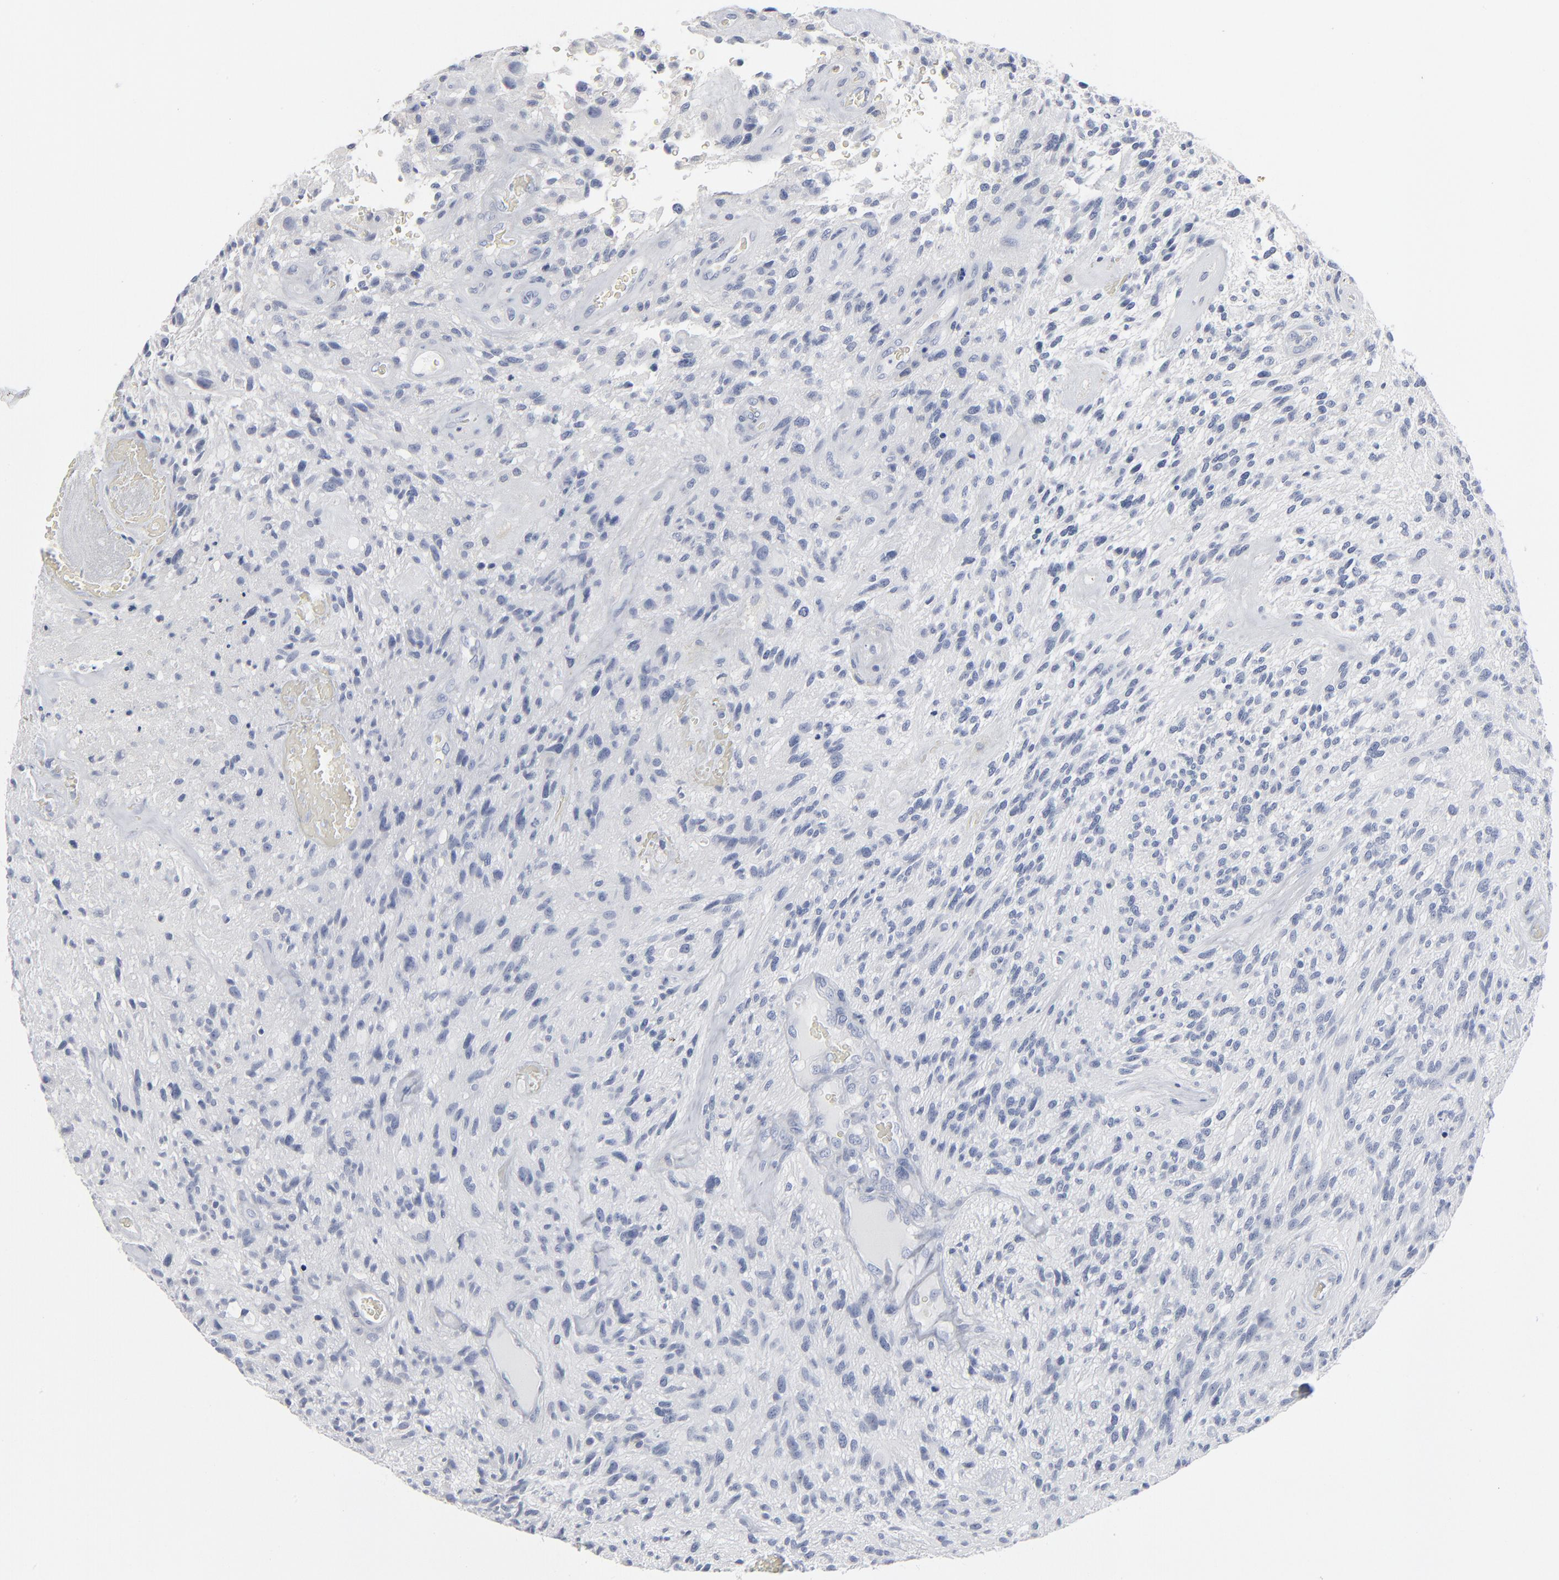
{"staining": {"intensity": "negative", "quantity": "none", "location": "none"}, "tissue": "glioma", "cell_type": "Tumor cells", "image_type": "cancer", "snomed": [{"axis": "morphology", "description": "Normal tissue, NOS"}, {"axis": "morphology", "description": "Glioma, malignant, High grade"}, {"axis": "topography", "description": "Cerebral cortex"}], "caption": "The histopathology image reveals no significant positivity in tumor cells of glioma.", "gene": "PAGE1", "patient": {"sex": "male", "age": 75}}